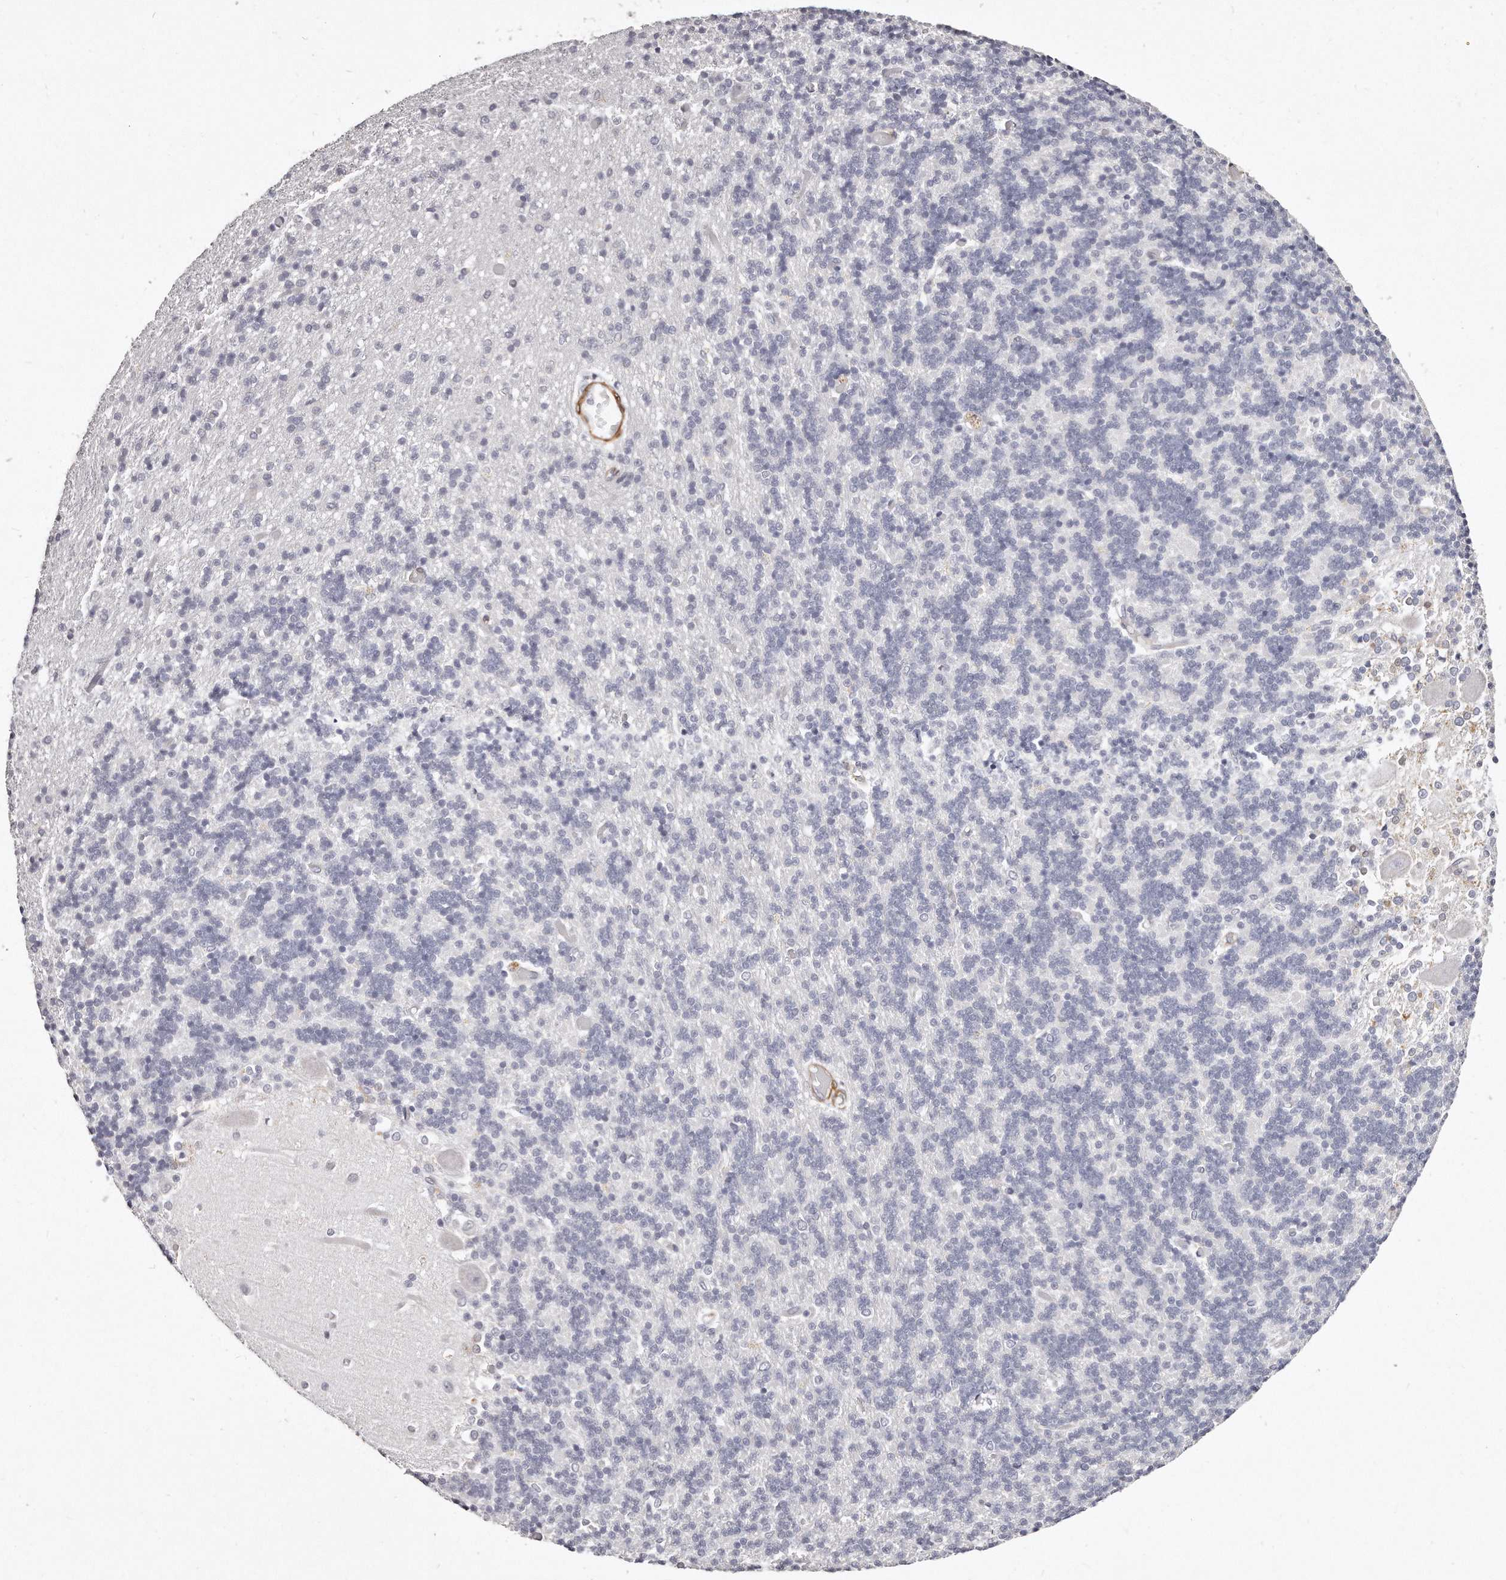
{"staining": {"intensity": "negative", "quantity": "none", "location": "none"}, "tissue": "cerebellum", "cell_type": "Cells in granular layer", "image_type": "normal", "snomed": [{"axis": "morphology", "description": "Normal tissue, NOS"}, {"axis": "topography", "description": "Cerebellum"}], "caption": "The immunohistochemistry image has no significant positivity in cells in granular layer of cerebellum. (Brightfield microscopy of DAB (3,3'-diaminobenzidine) IHC at high magnification).", "gene": "LMOD1", "patient": {"sex": "male", "age": 37}}